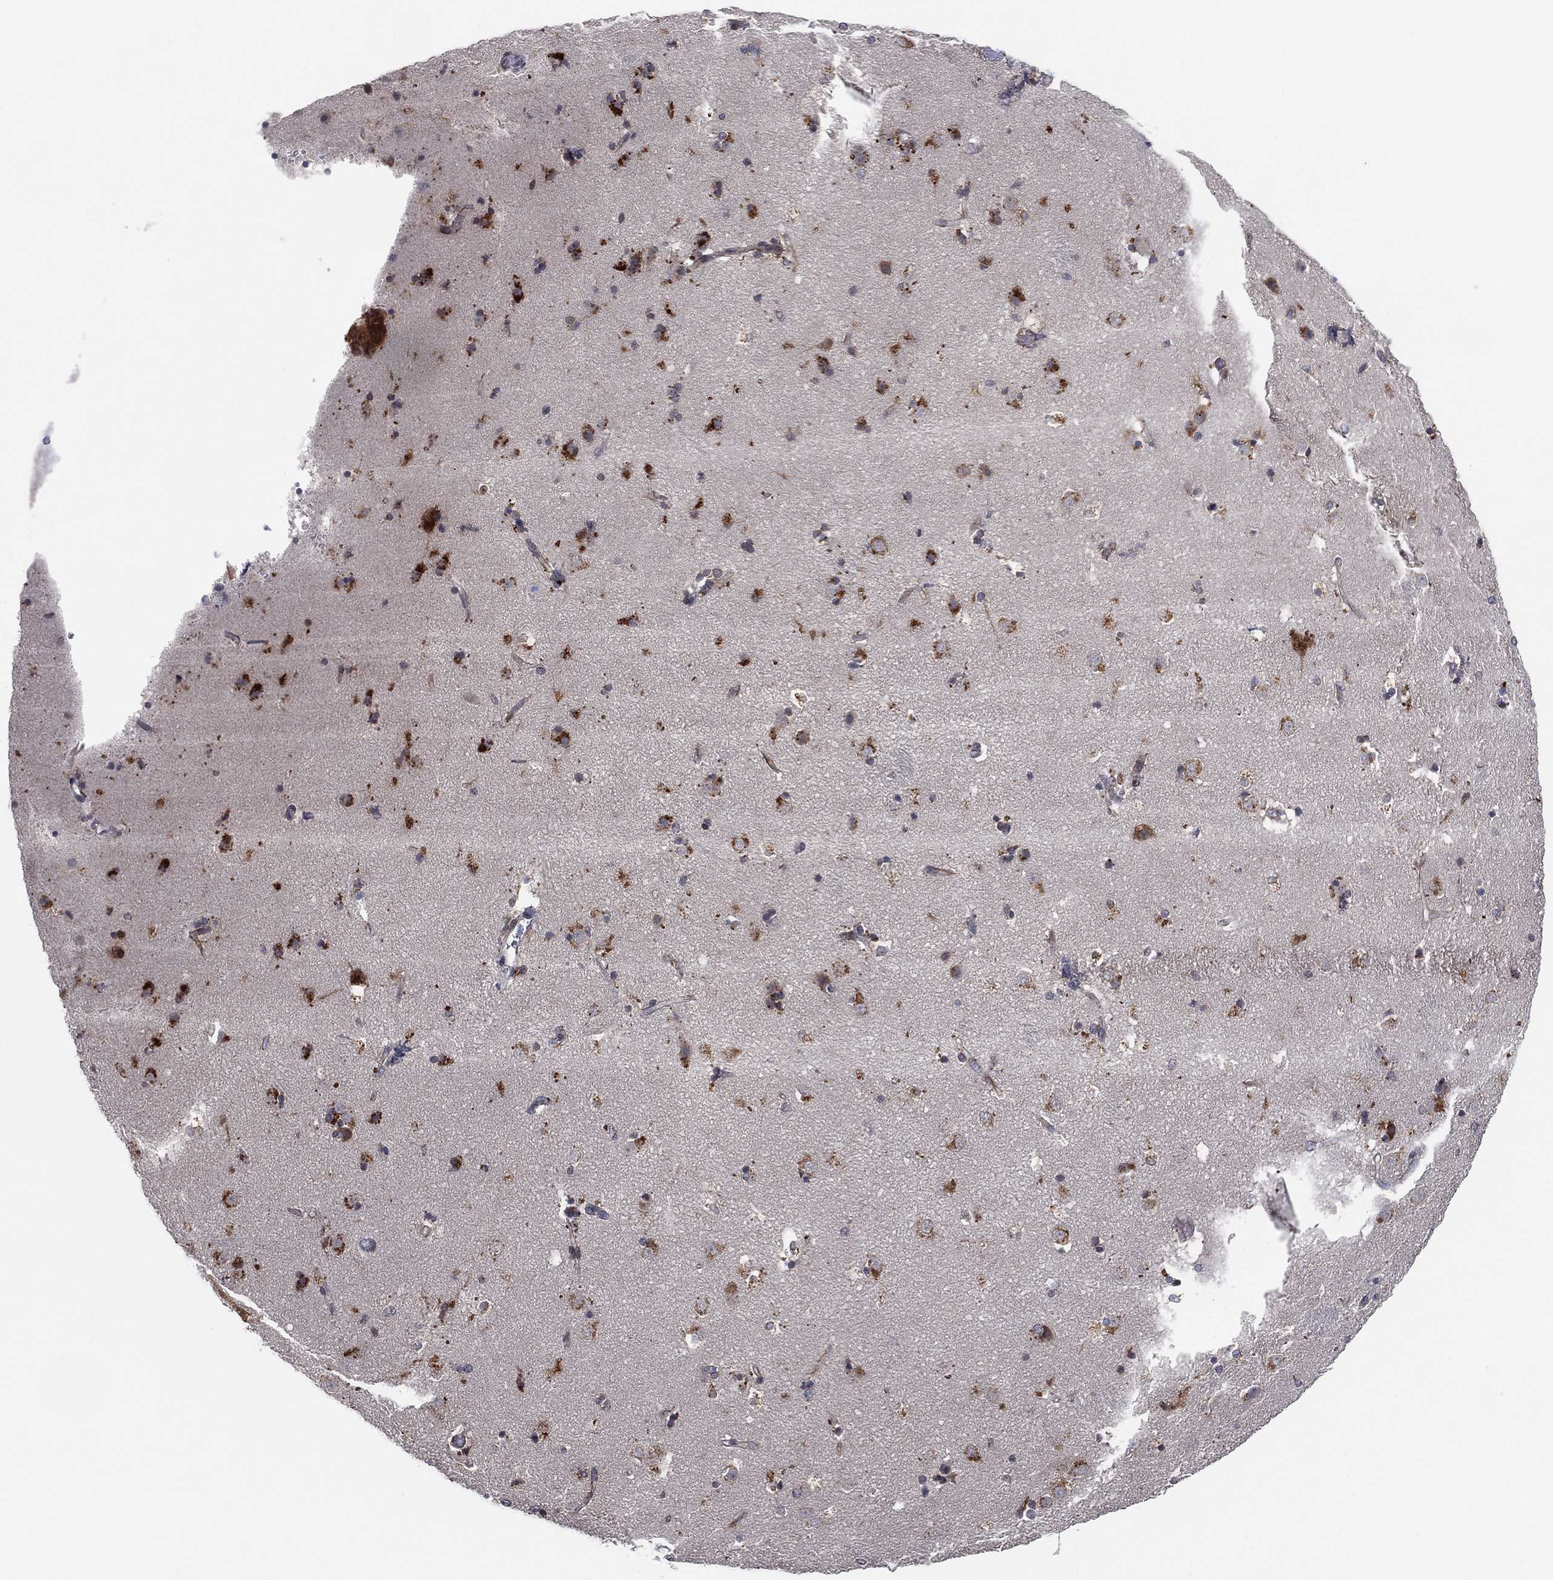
{"staining": {"intensity": "negative", "quantity": "none", "location": "none"}, "tissue": "caudate", "cell_type": "Glial cells", "image_type": "normal", "snomed": [{"axis": "morphology", "description": "Normal tissue, NOS"}, {"axis": "topography", "description": "Lateral ventricle wall"}], "caption": "This is a micrograph of IHC staining of benign caudate, which shows no positivity in glial cells. (Immunohistochemistry, brightfield microscopy, high magnification).", "gene": "FAM104A", "patient": {"sex": "male", "age": 51}}